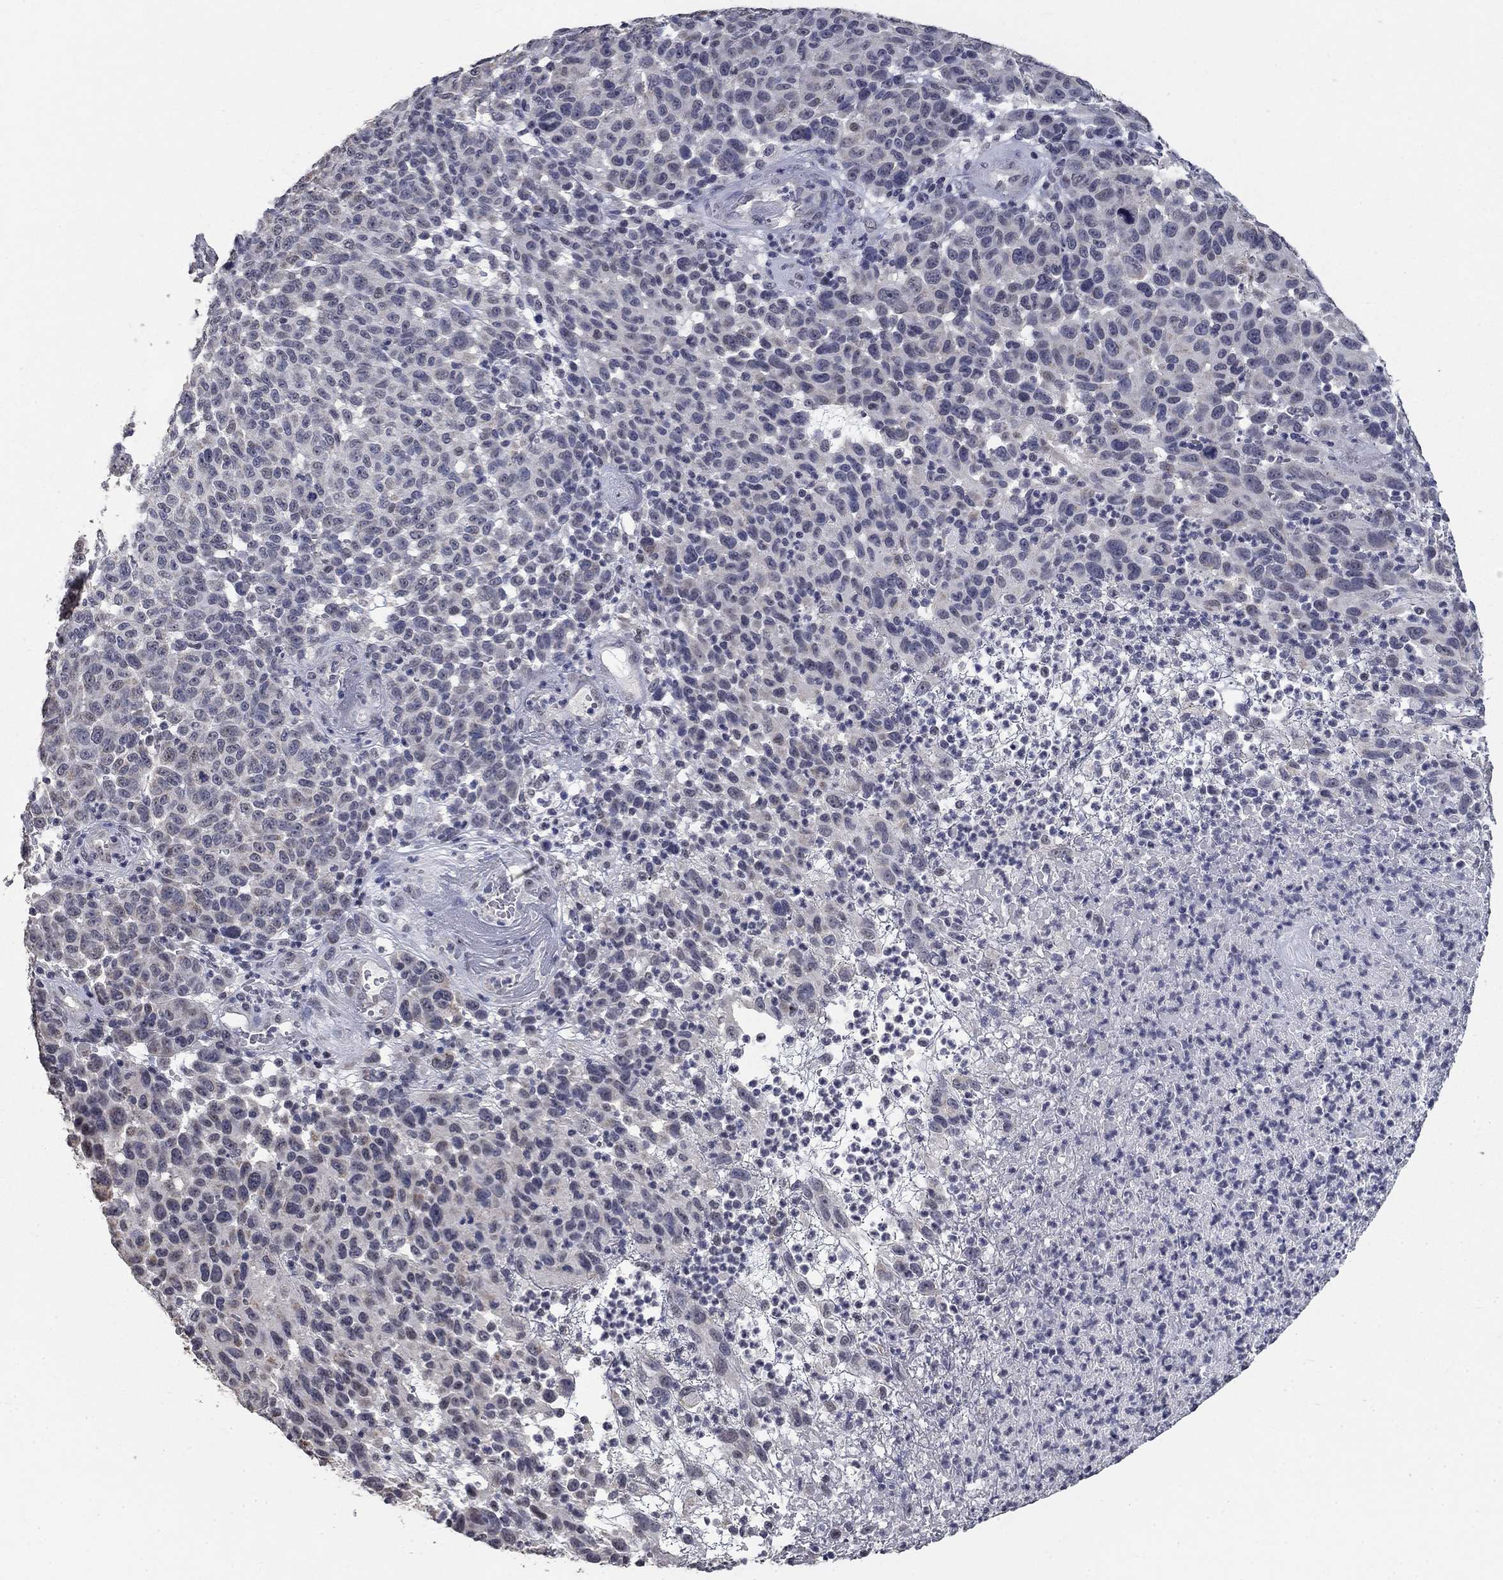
{"staining": {"intensity": "negative", "quantity": "none", "location": "none"}, "tissue": "melanoma", "cell_type": "Tumor cells", "image_type": "cancer", "snomed": [{"axis": "morphology", "description": "Malignant melanoma, NOS"}, {"axis": "topography", "description": "Skin"}], "caption": "DAB (3,3'-diaminobenzidine) immunohistochemical staining of malignant melanoma displays no significant expression in tumor cells.", "gene": "SPATA33", "patient": {"sex": "male", "age": 59}}